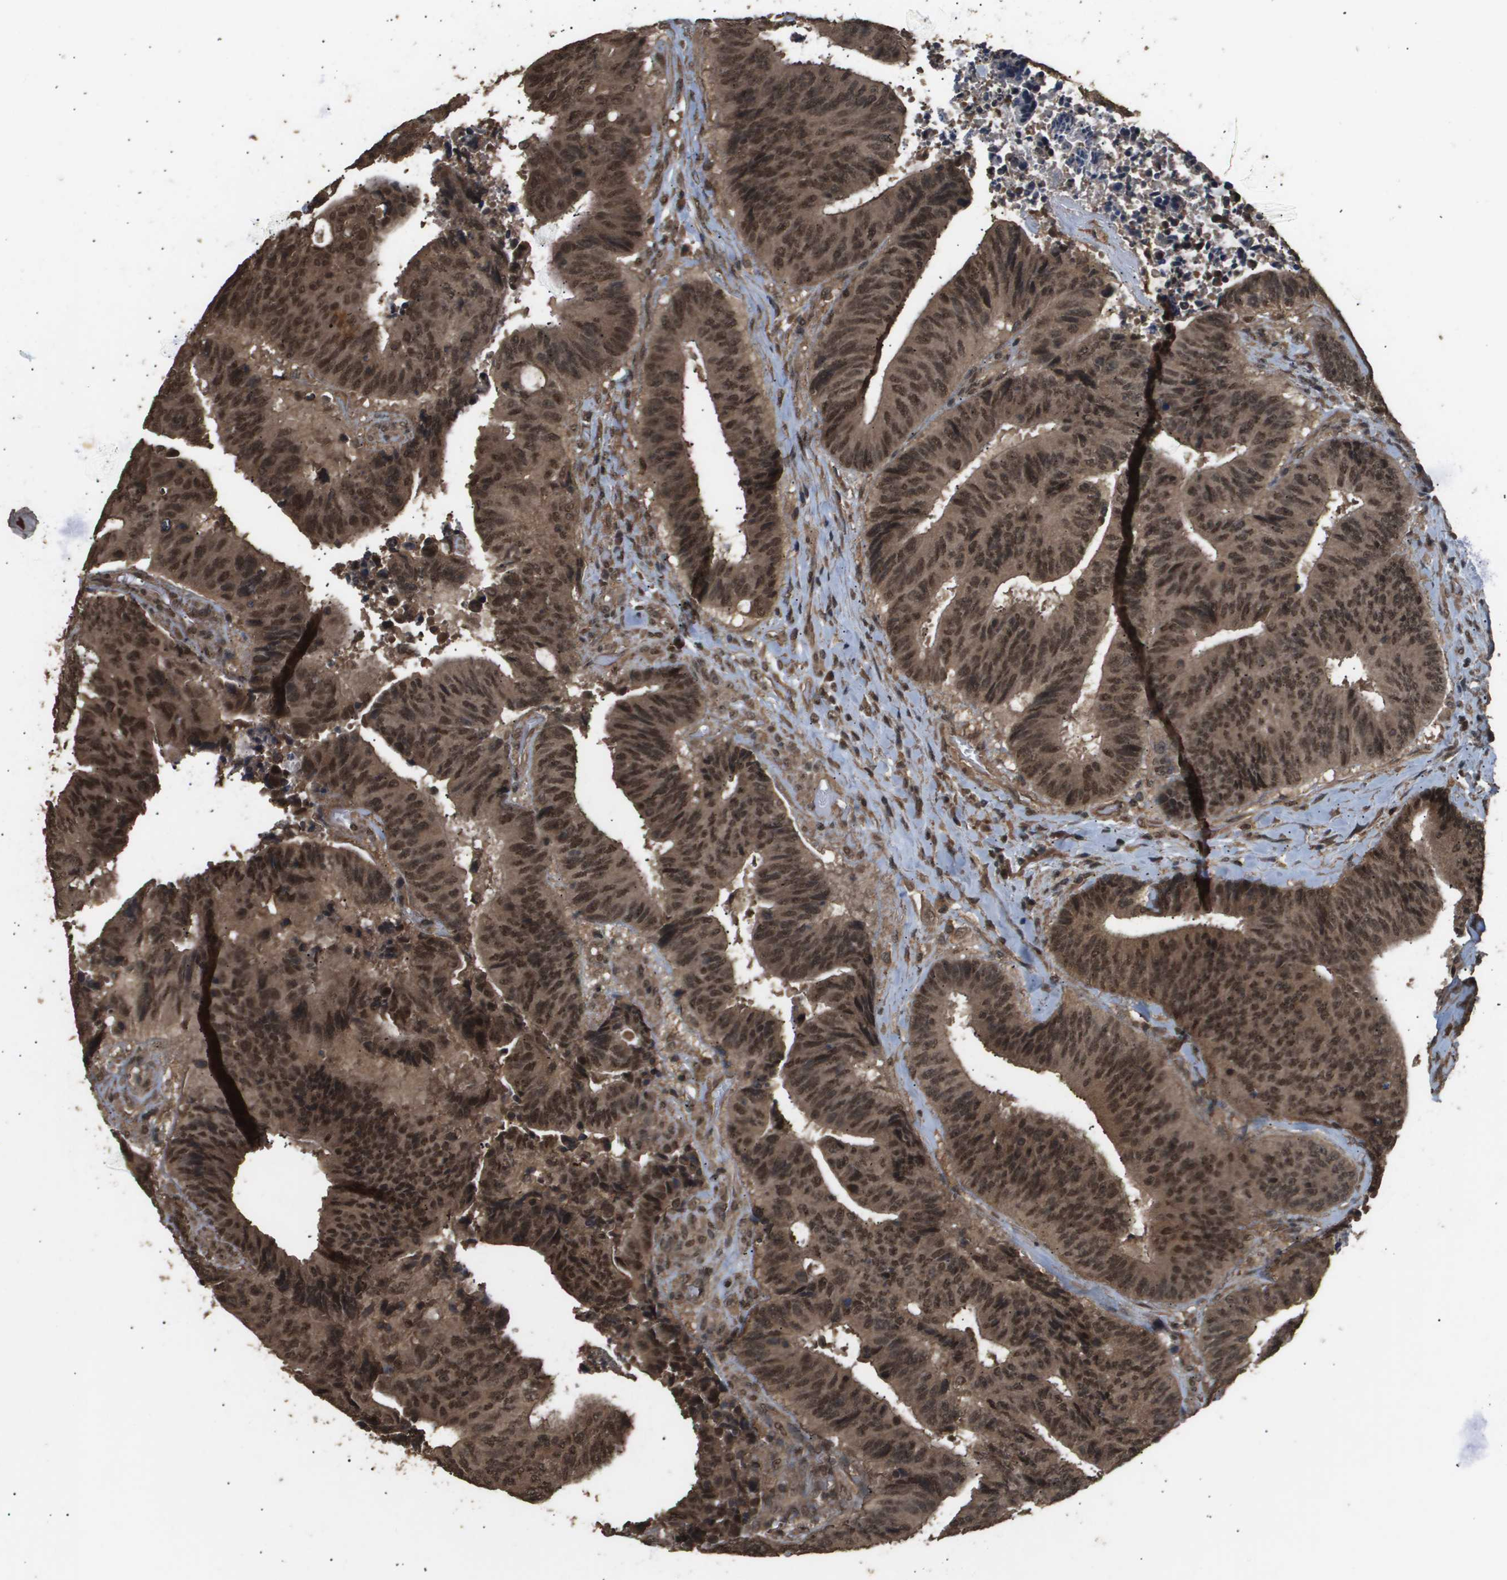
{"staining": {"intensity": "strong", "quantity": ">75%", "location": "cytoplasmic/membranous,nuclear"}, "tissue": "colorectal cancer", "cell_type": "Tumor cells", "image_type": "cancer", "snomed": [{"axis": "morphology", "description": "Adenocarcinoma, NOS"}, {"axis": "topography", "description": "Rectum"}], "caption": "IHC micrograph of human adenocarcinoma (colorectal) stained for a protein (brown), which displays high levels of strong cytoplasmic/membranous and nuclear expression in about >75% of tumor cells.", "gene": "ING1", "patient": {"sex": "male", "age": 72}}